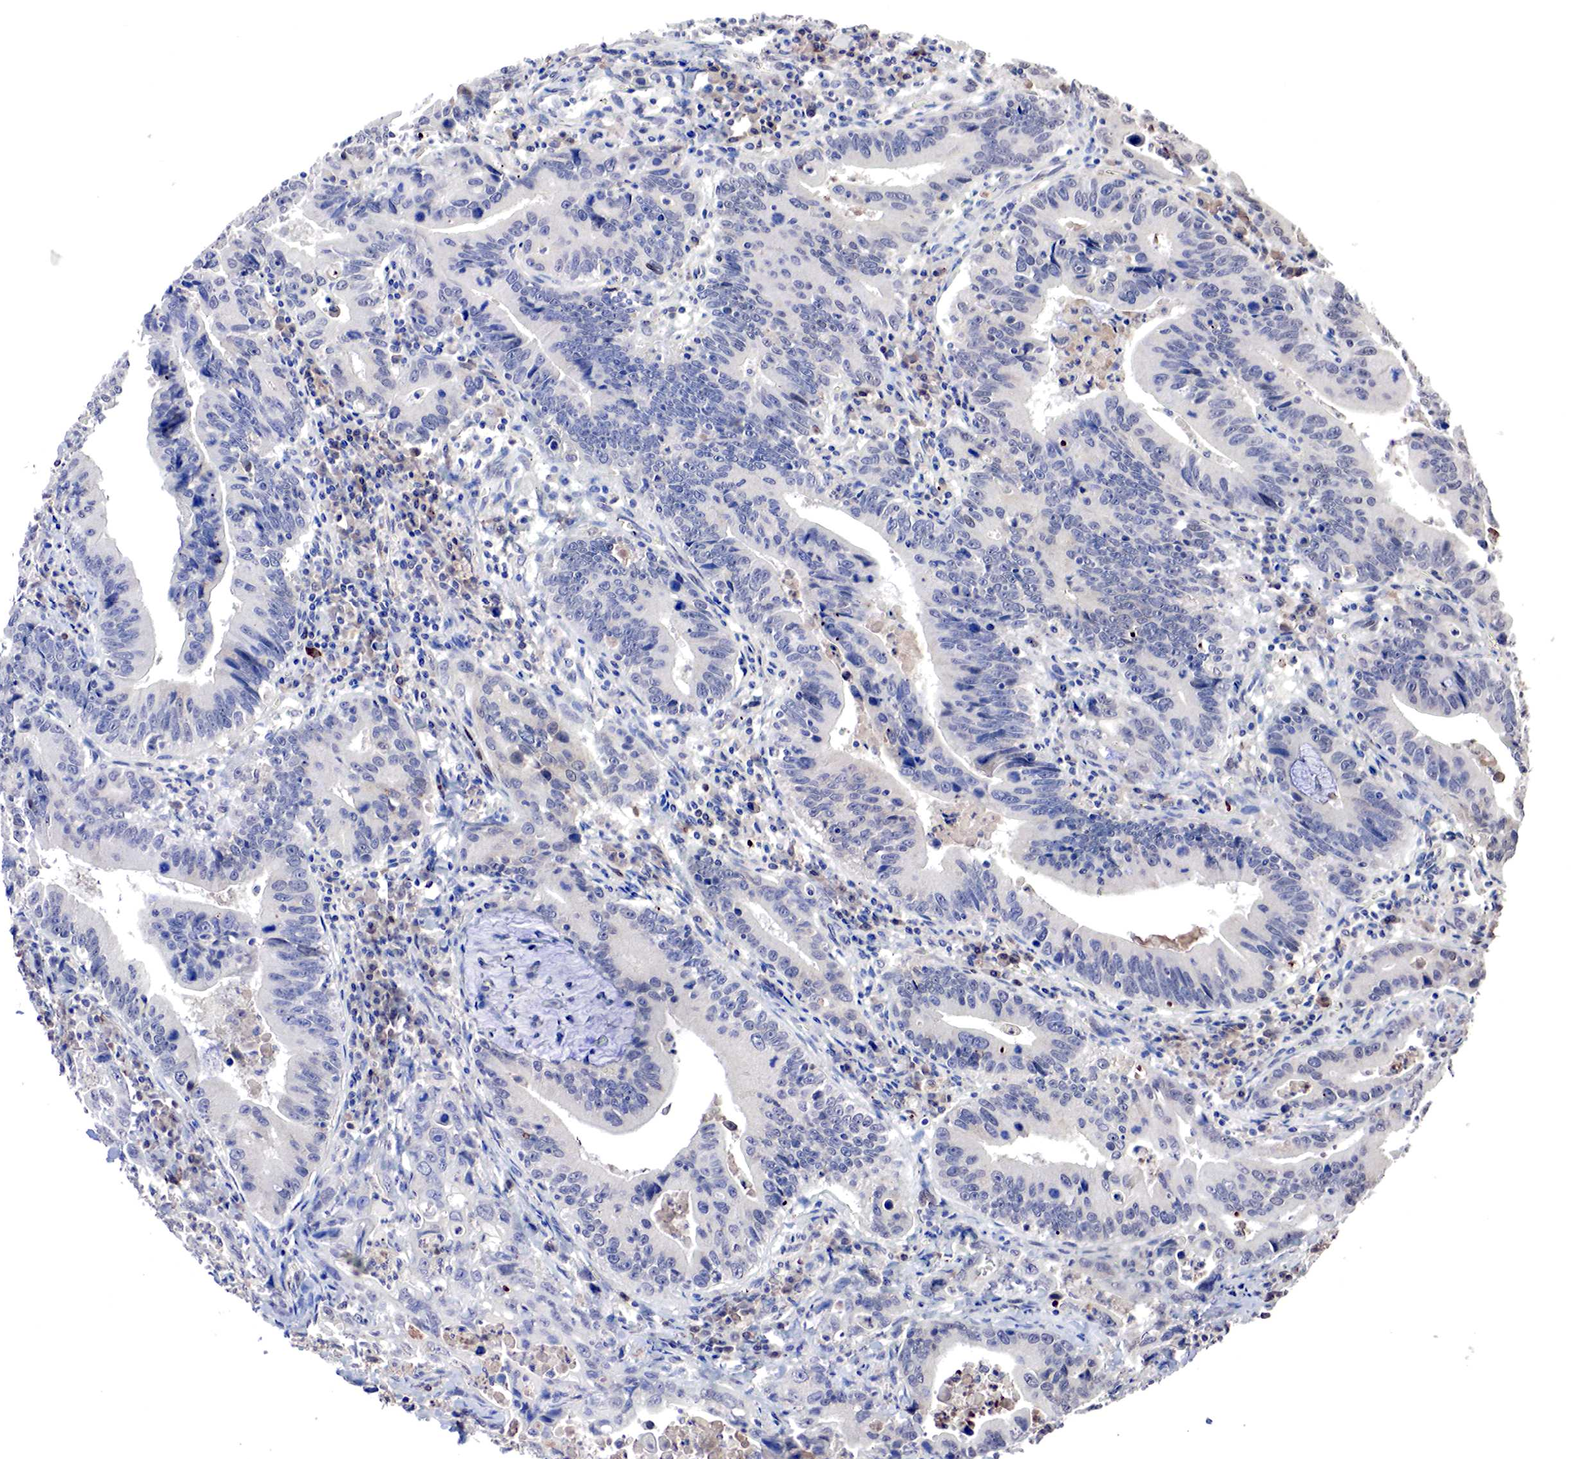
{"staining": {"intensity": "weak", "quantity": "<25%", "location": "cytoplasmic/membranous"}, "tissue": "stomach cancer", "cell_type": "Tumor cells", "image_type": "cancer", "snomed": [{"axis": "morphology", "description": "Adenocarcinoma, NOS"}, {"axis": "topography", "description": "Stomach, upper"}], "caption": "An image of stomach cancer (adenocarcinoma) stained for a protein exhibits no brown staining in tumor cells.", "gene": "DACH2", "patient": {"sex": "male", "age": 63}}